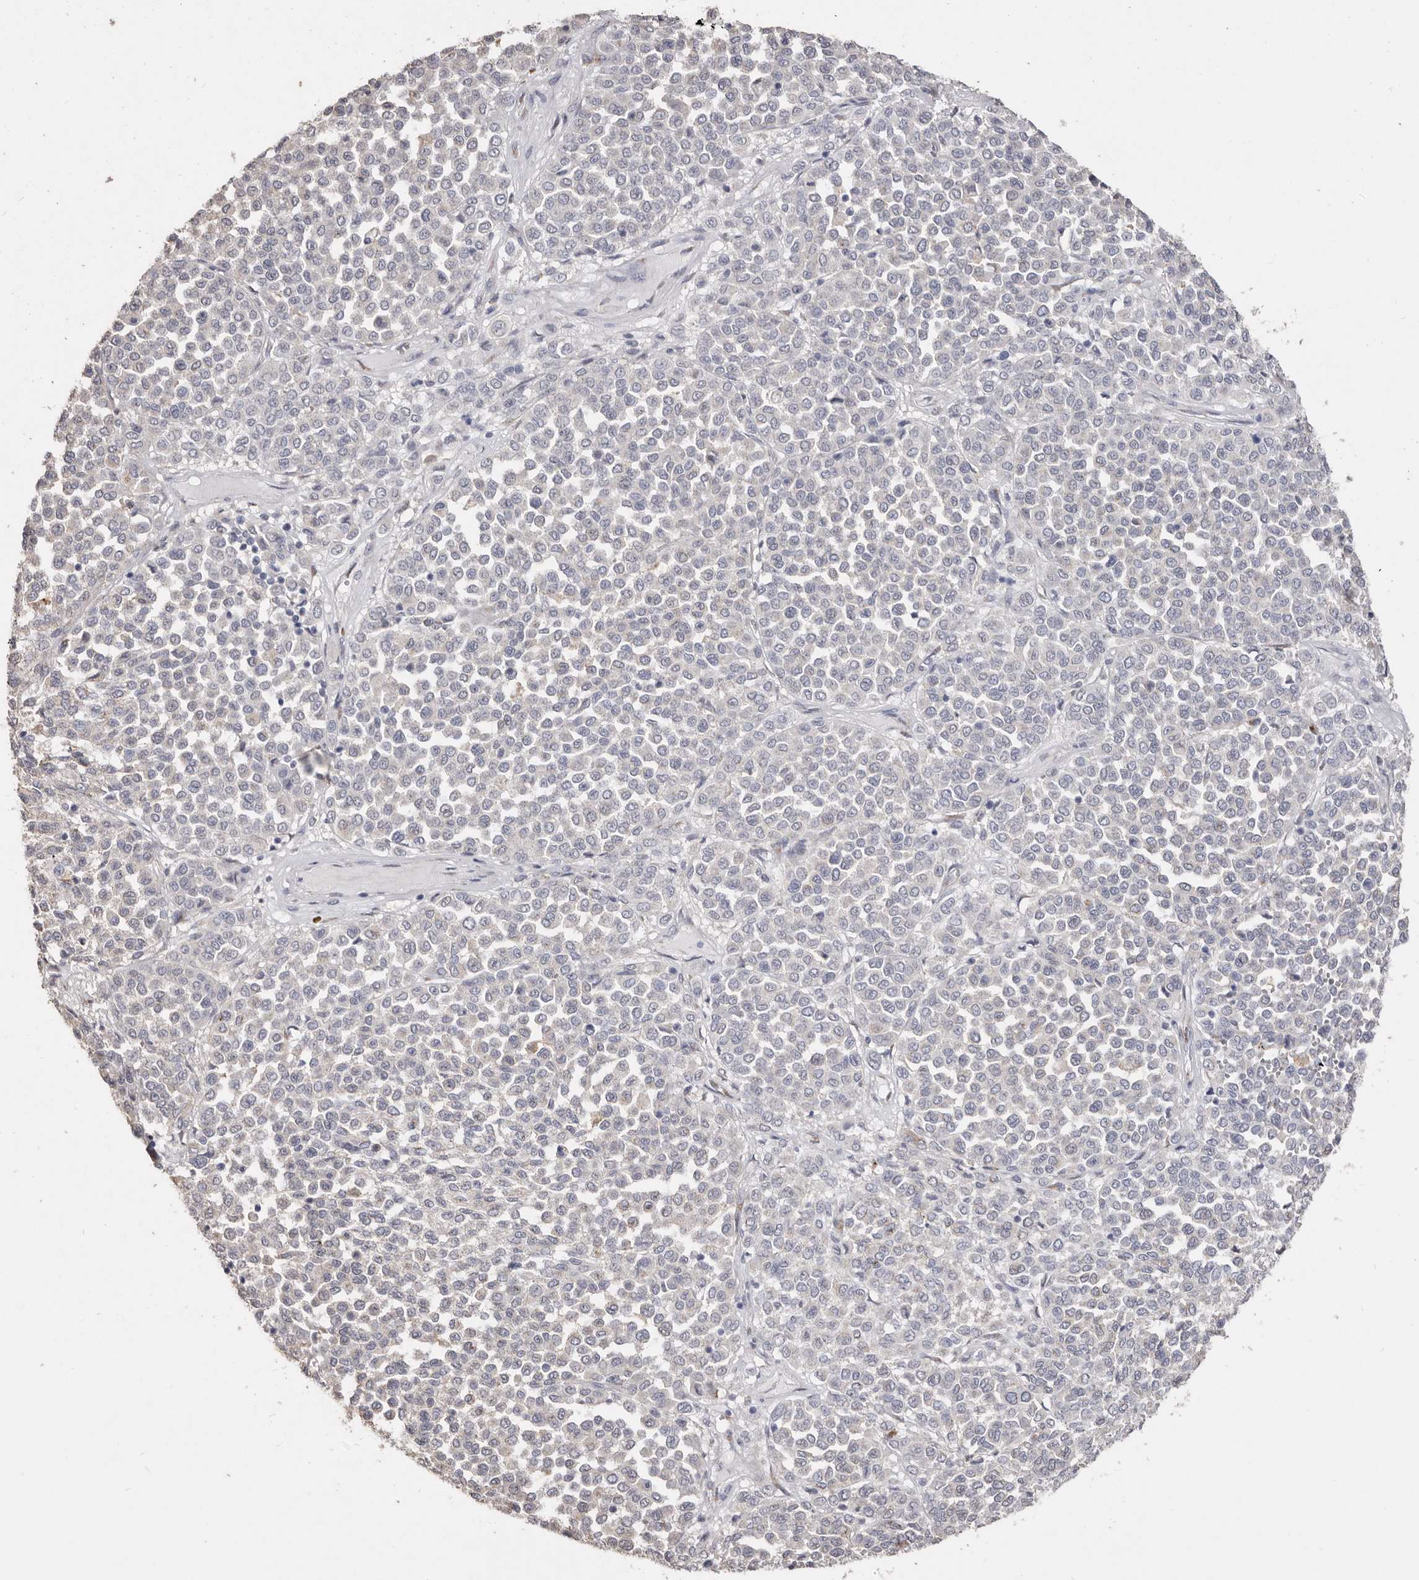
{"staining": {"intensity": "negative", "quantity": "none", "location": "none"}, "tissue": "melanoma", "cell_type": "Tumor cells", "image_type": "cancer", "snomed": [{"axis": "morphology", "description": "Malignant melanoma, Metastatic site"}, {"axis": "topography", "description": "Pancreas"}], "caption": "The image reveals no significant expression in tumor cells of malignant melanoma (metastatic site). Brightfield microscopy of immunohistochemistry stained with DAB (brown) and hematoxylin (blue), captured at high magnification.", "gene": "LGALS7B", "patient": {"sex": "female", "age": 30}}